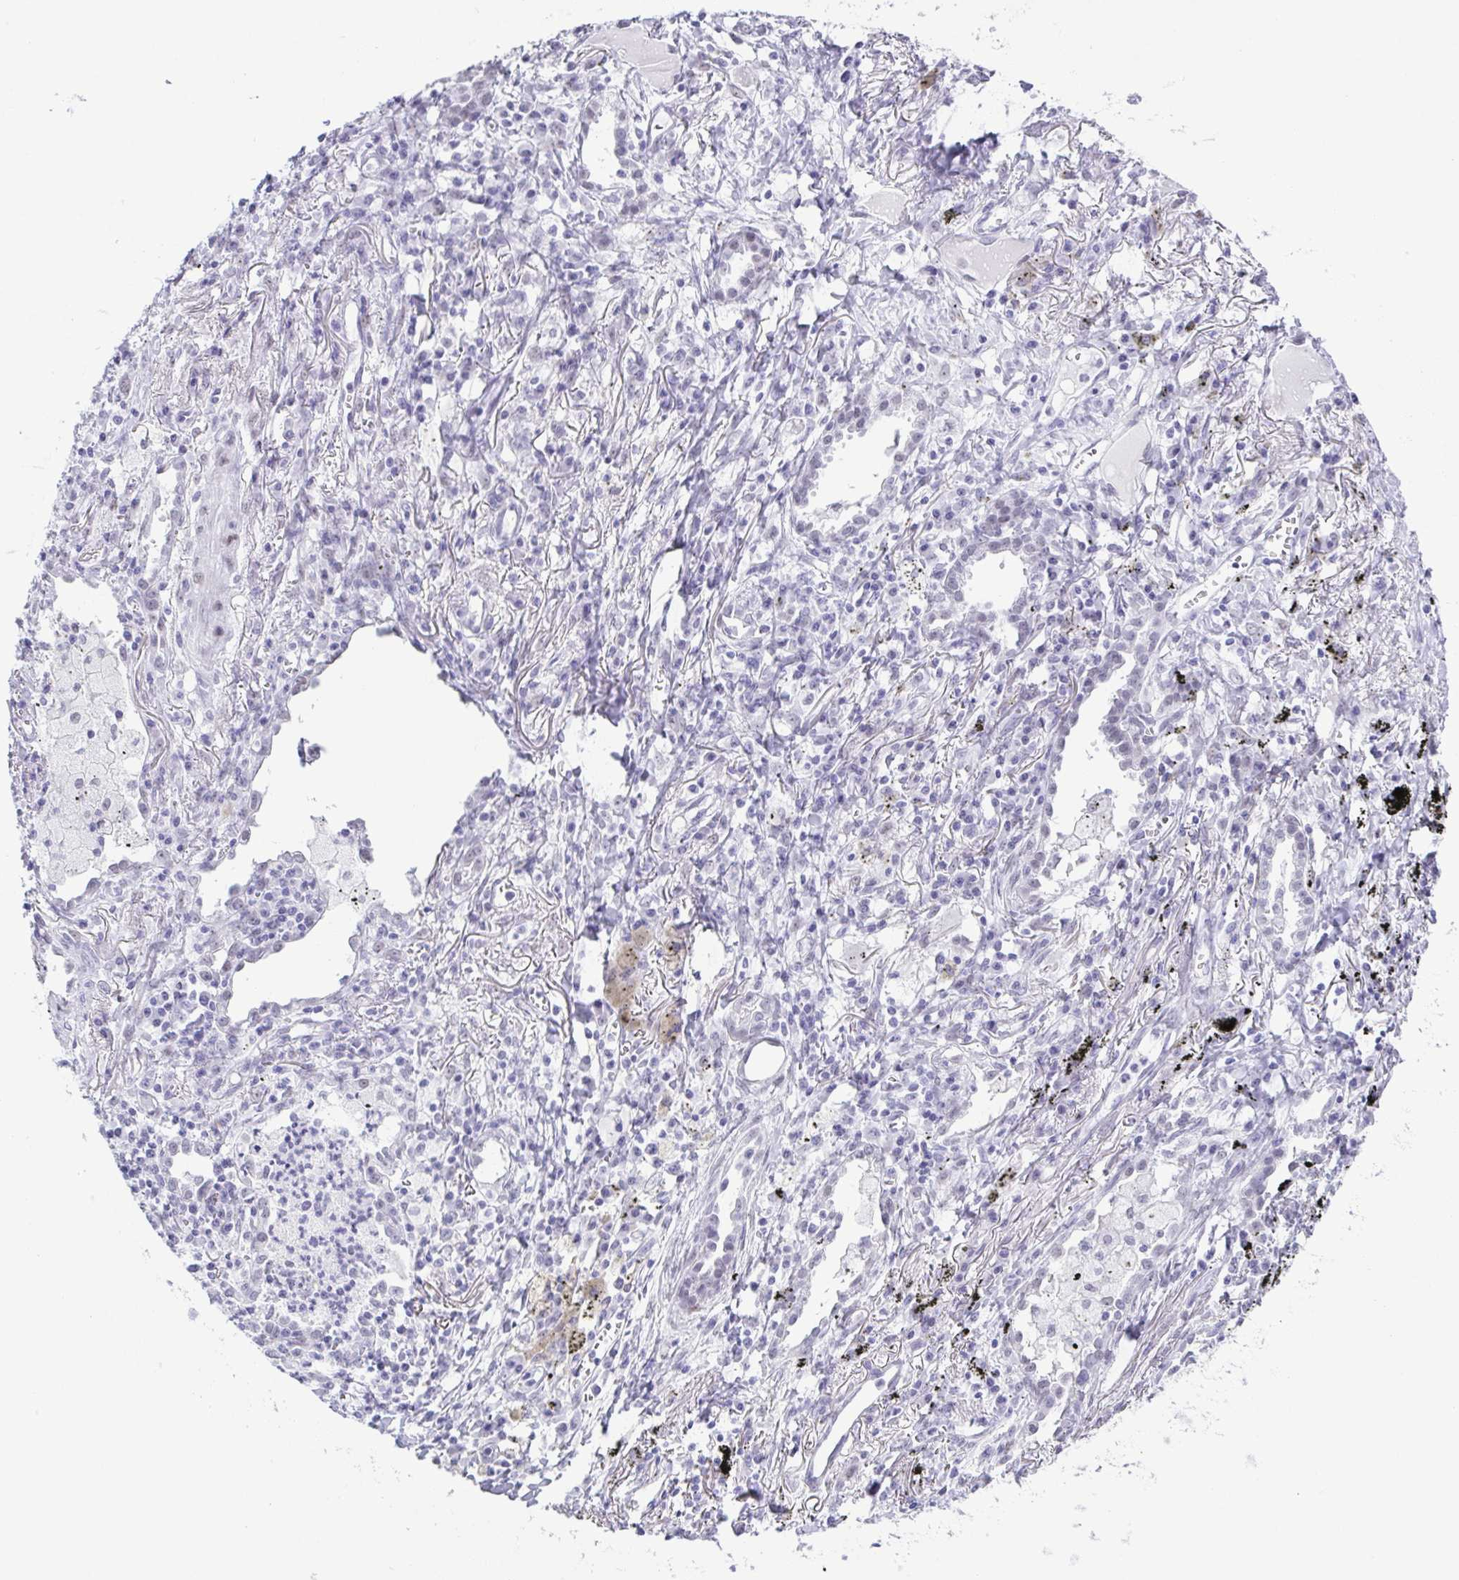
{"staining": {"intensity": "negative", "quantity": "none", "location": "none"}, "tissue": "lung cancer", "cell_type": "Tumor cells", "image_type": "cancer", "snomed": [{"axis": "morphology", "description": "Squamous cell carcinoma, NOS"}, {"axis": "topography", "description": "Lung"}], "caption": "Immunohistochemistry (IHC) photomicrograph of human squamous cell carcinoma (lung) stained for a protein (brown), which reveals no expression in tumor cells. The staining is performed using DAB brown chromogen with nuclei counter-stained in using hematoxylin.", "gene": "SUGP2", "patient": {"sex": "male", "age": 74}}